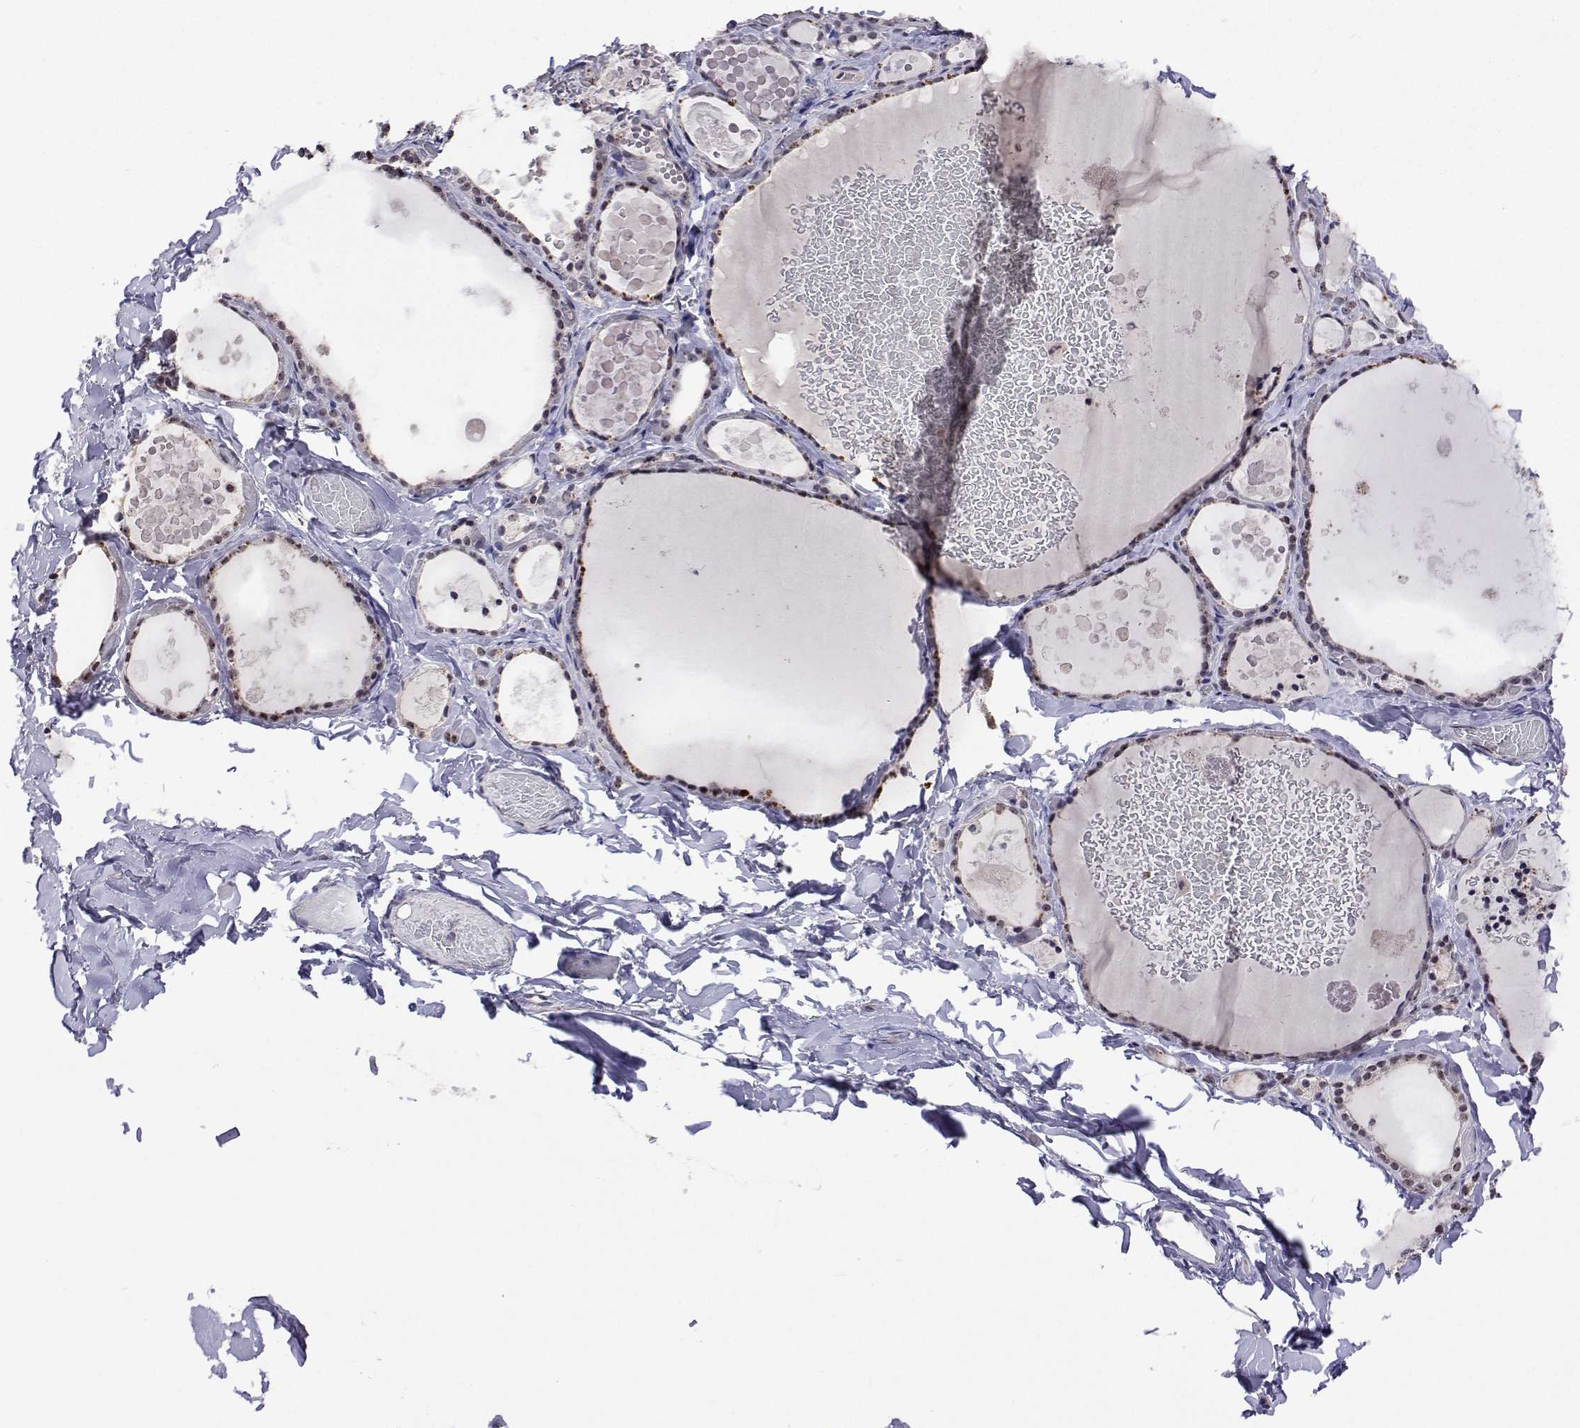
{"staining": {"intensity": "weak", "quantity": "25%-75%", "location": "nuclear"}, "tissue": "thyroid gland", "cell_type": "Glandular cells", "image_type": "normal", "snomed": [{"axis": "morphology", "description": "Normal tissue, NOS"}, {"axis": "topography", "description": "Thyroid gland"}], "caption": "A micrograph showing weak nuclear staining in about 25%-75% of glandular cells in benign thyroid gland, as visualized by brown immunohistochemical staining.", "gene": "NHP2", "patient": {"sex": "female", "age": 56}}